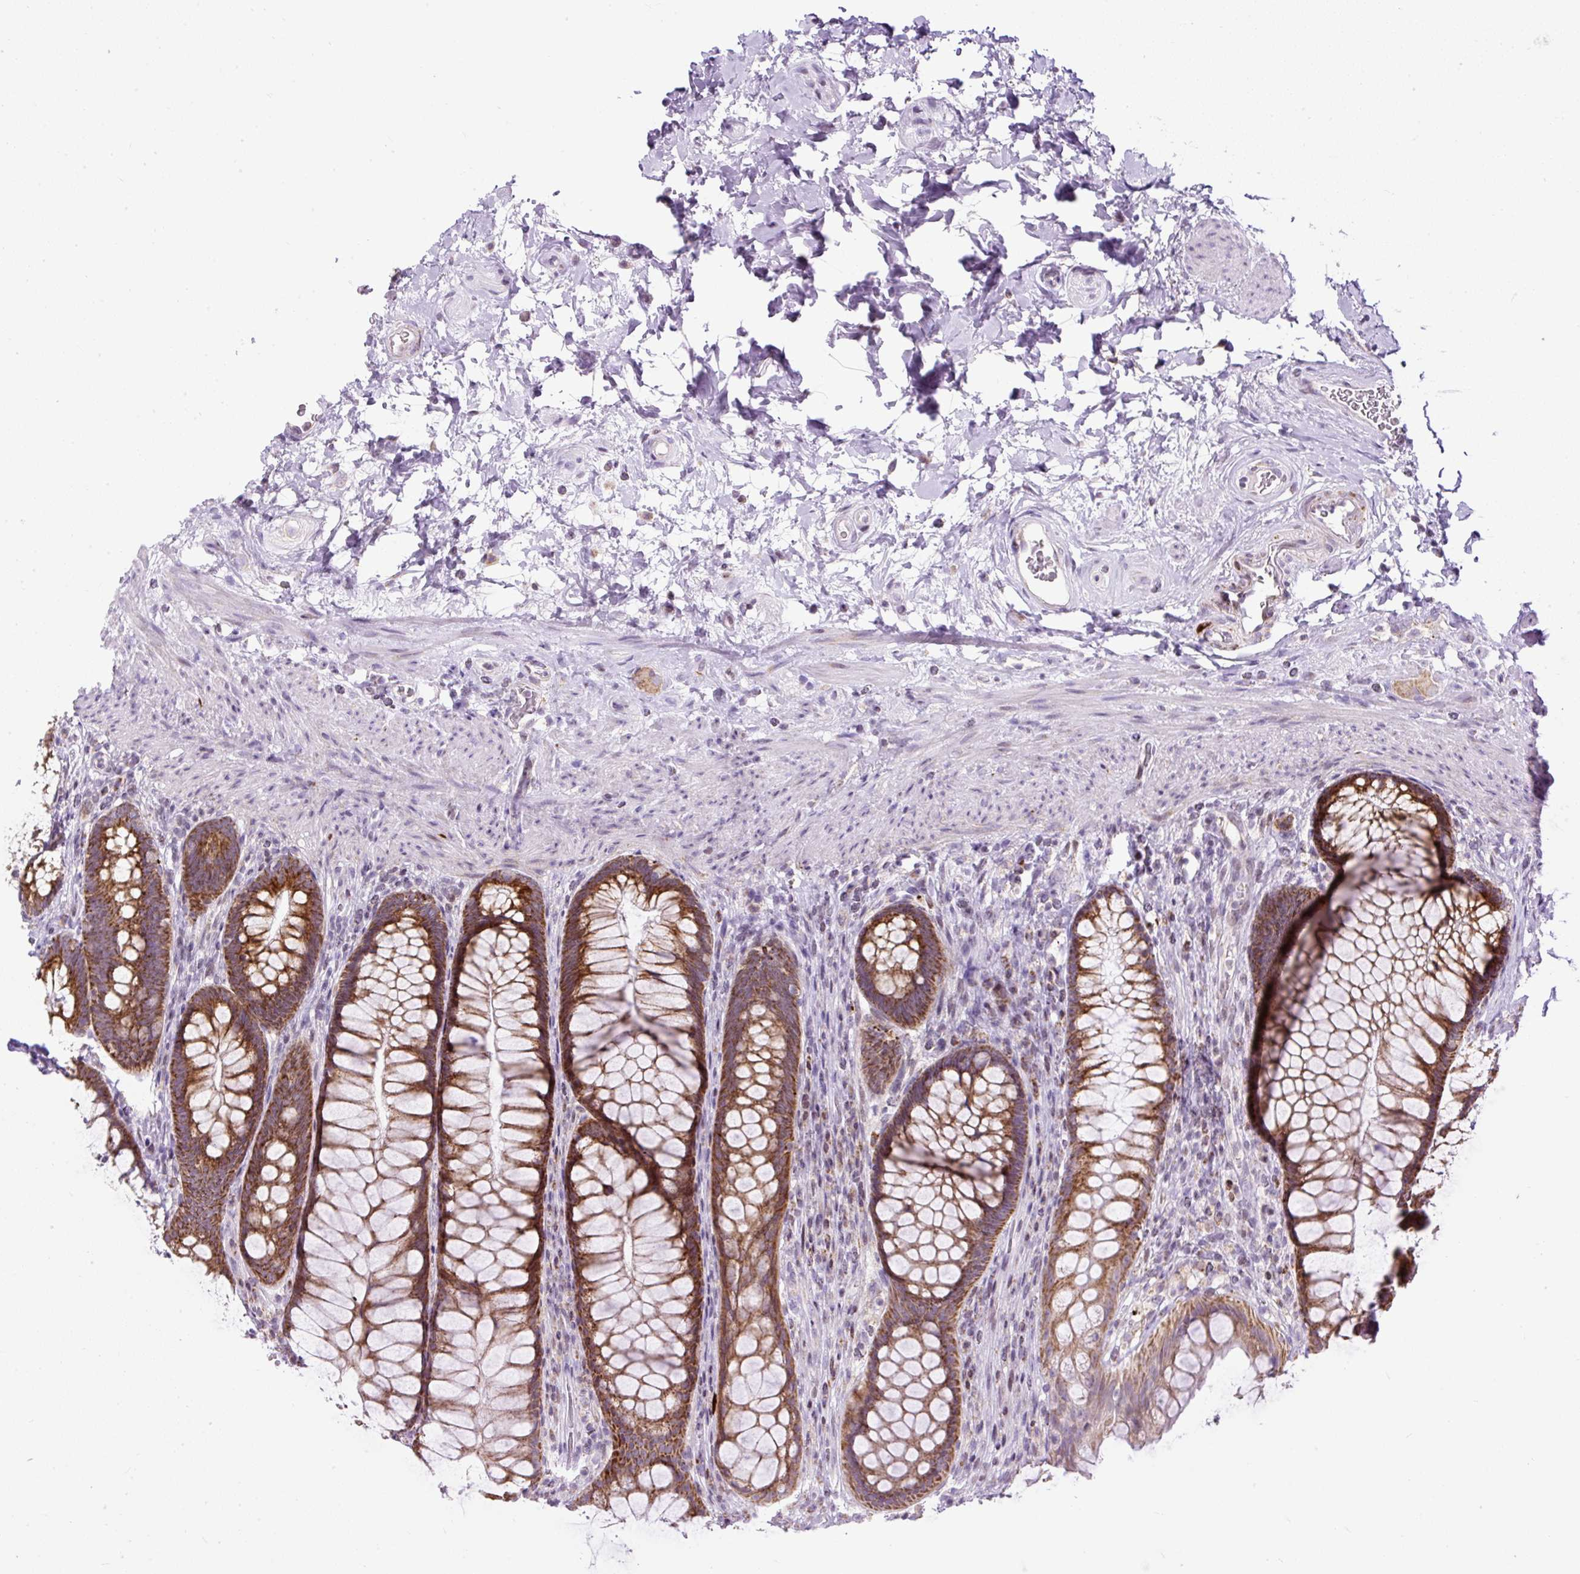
{"staining": {"intensity": "strong", "quantity": ">75%", "location": "cytoplasmic/membranous"}, "tissue": "rectum", "cell_type": "Glandular cells", "image_type": "normal", "snomed": [{"axis": "morphology", "description": "Normal tissue, NOS"}, {"axis": "topography", "description": "Rectum"}], "caption": "Benign rectum reveals strong cytoplasmic/membranous positivity in about >75% of glandular cells, visualized by immunohistochemistry.", "gene": "FMC1", "patient": {"sex": "male", "age": 53}}